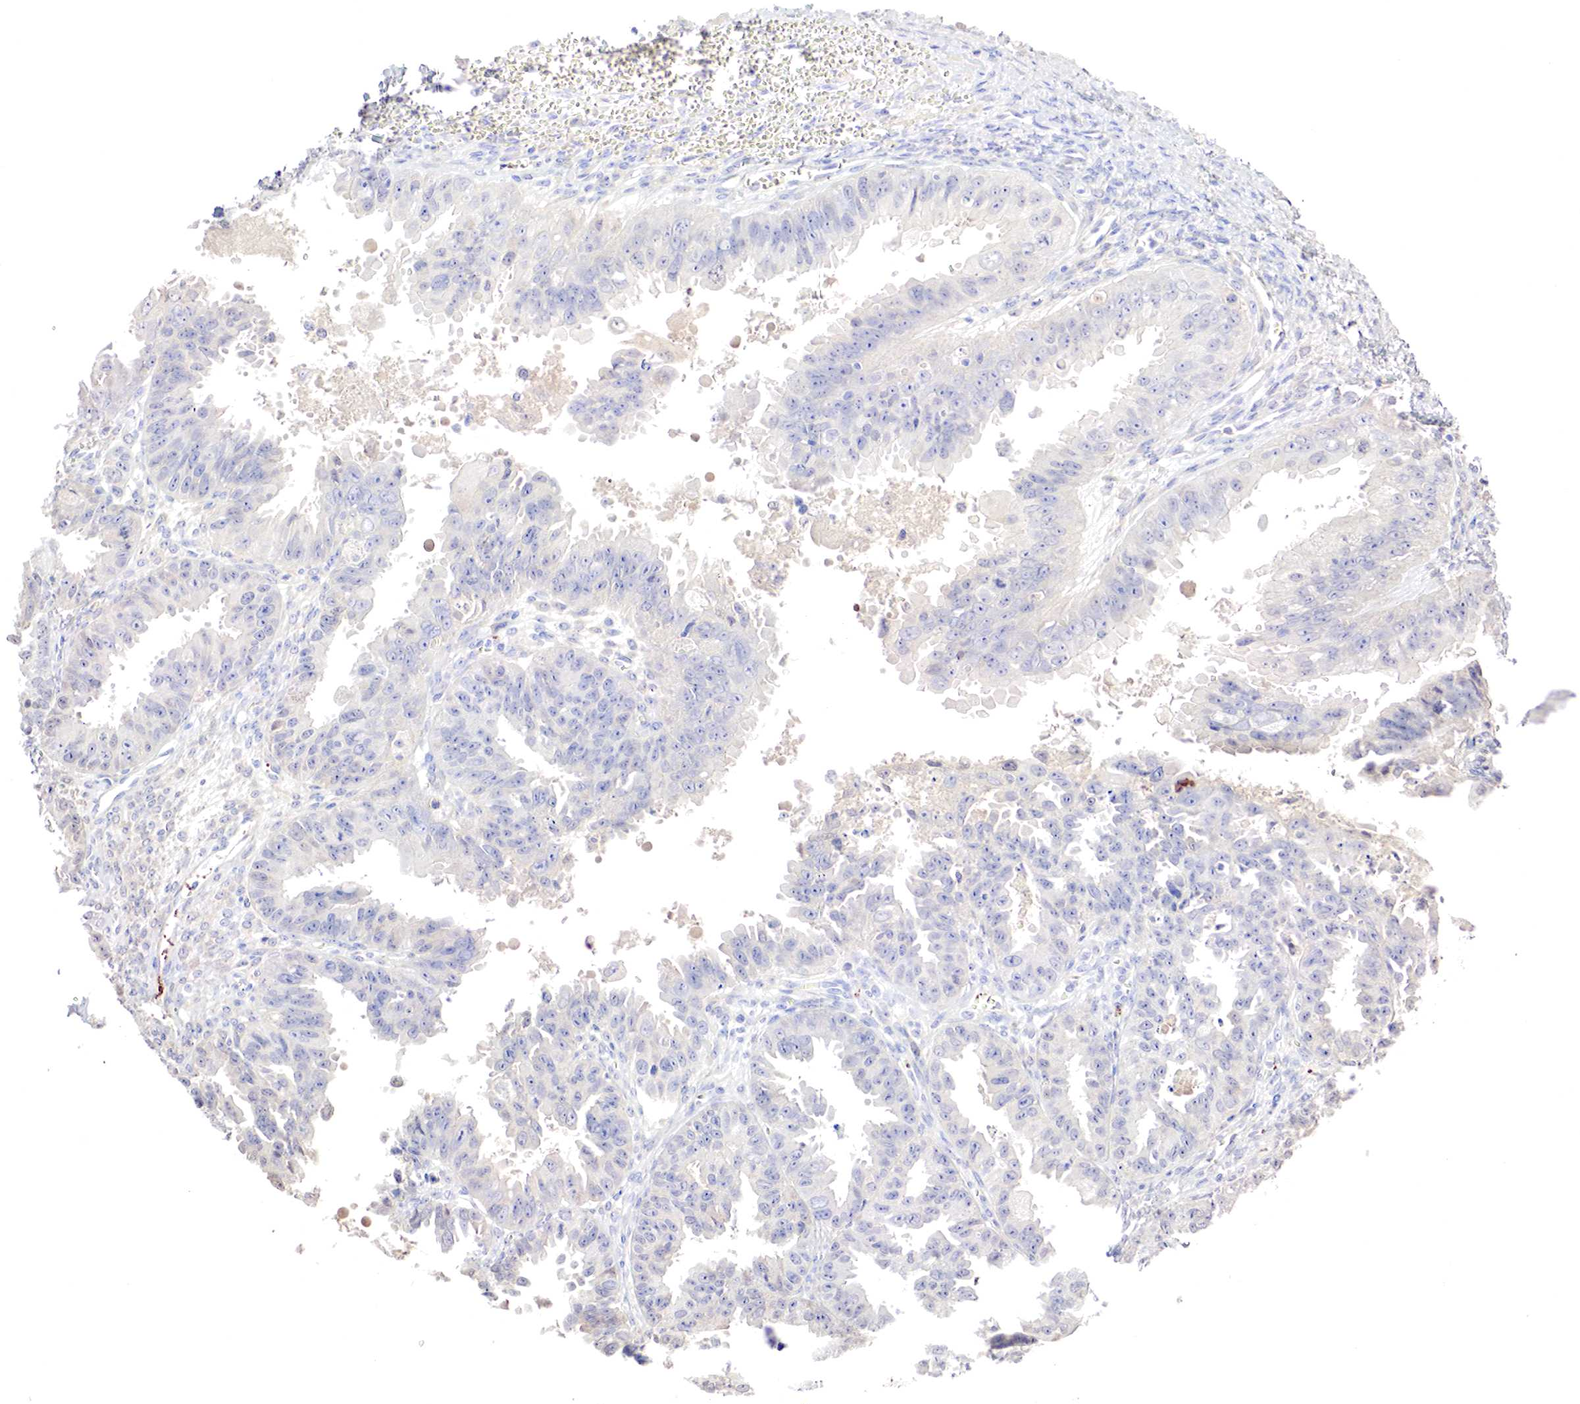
{"staining": {"intensity": "negative", "quantity": "none", "location": "none"}, "tissue": "ovarian cancer", "cell_type": "Tumor cells", "image_type": "cancer", "snomed": [{"axis": "morphology", "description": "Carcinoma, endometroid"}, {"axis": "topography", "description": "Ovary"}], "caption": "Image shows no significant protein positivity in tumor cells of ovarian endometroid carcinoma. Nuclei are stained in blue.", "gene": "GATA1", "patient": {"sex": "female", "age": 85}}